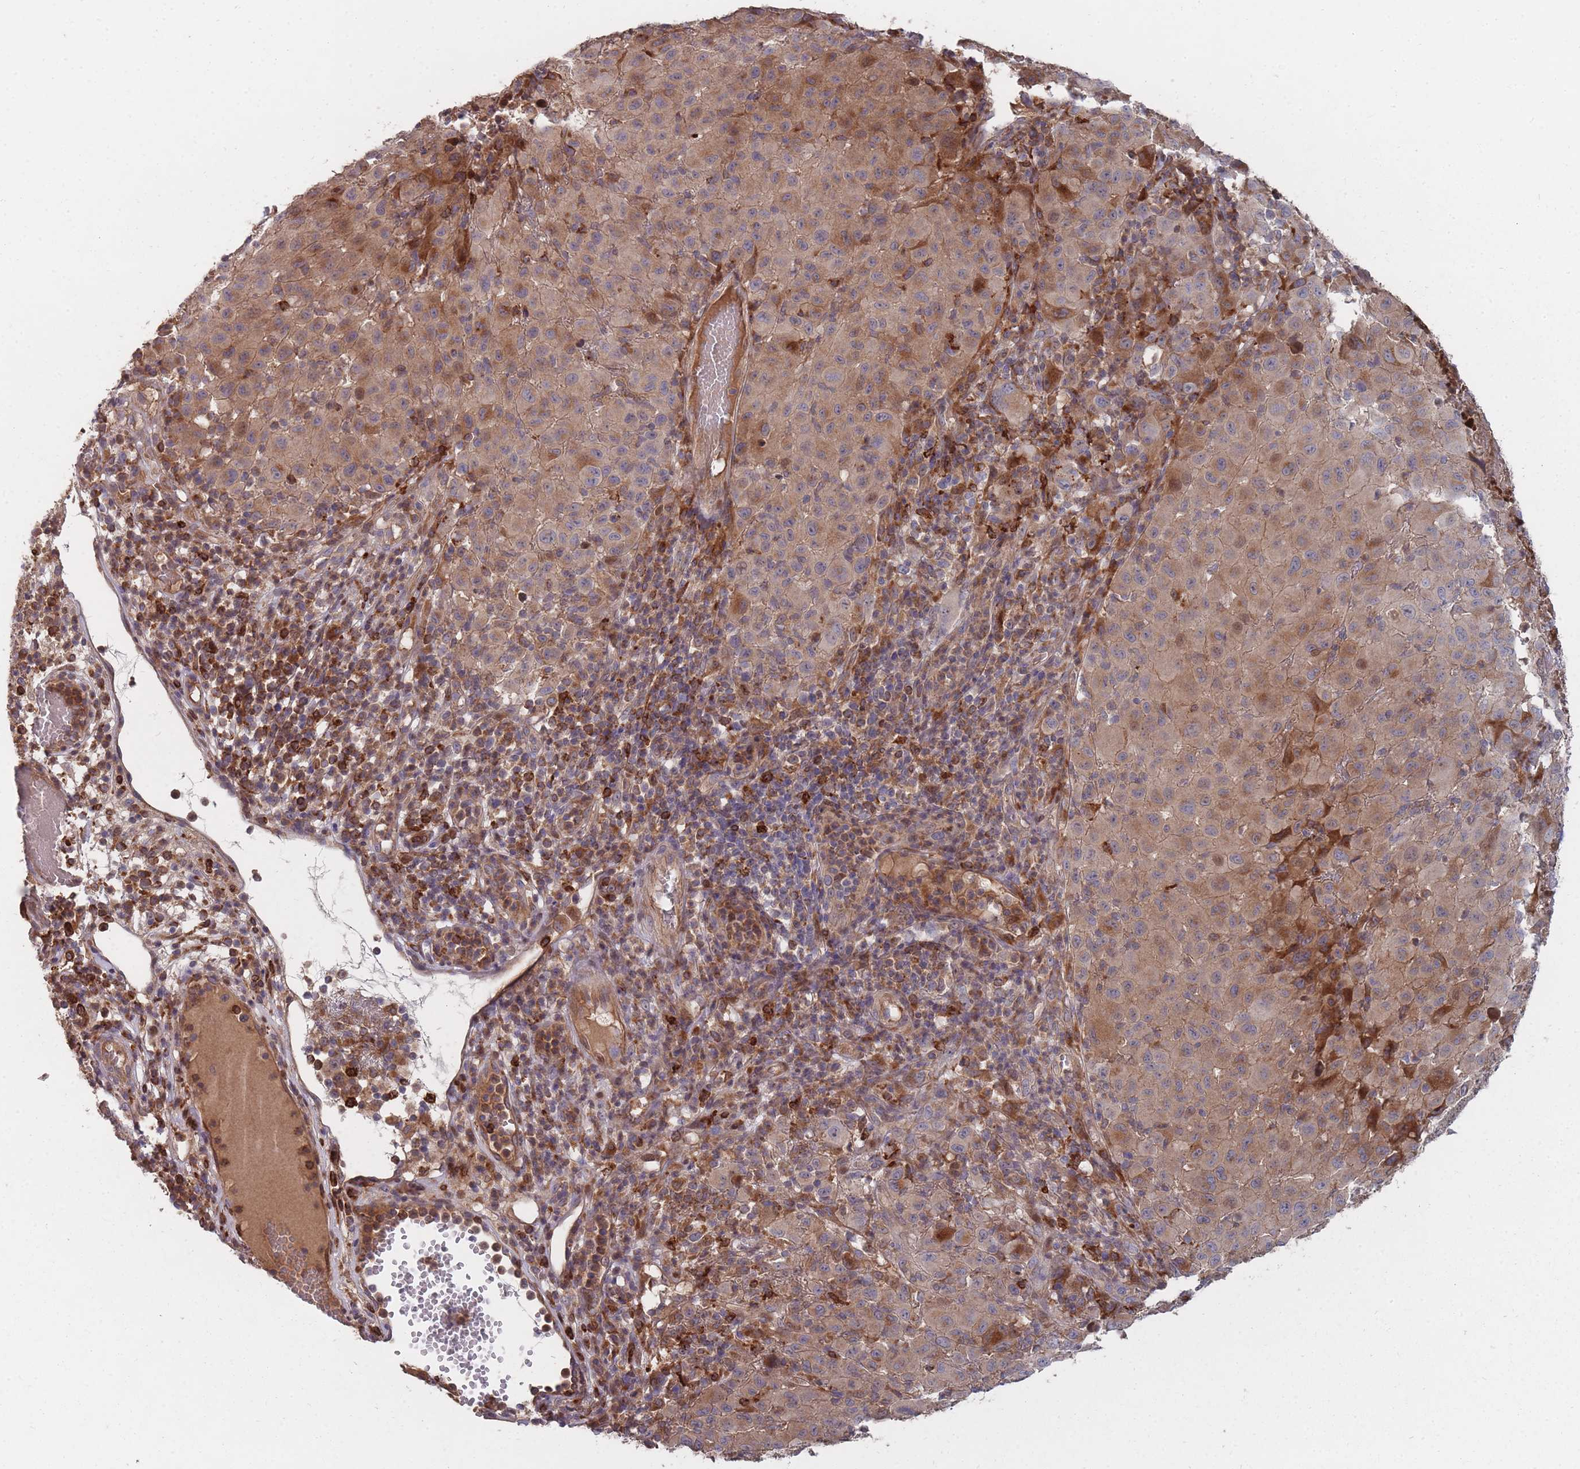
{"staining": {"intensity": "moderate", "quantity": "25%-75%", "location": "cytoplasmic/membranous"}, "tissue": "melanoma", "cell_type": "Tumor cells", "image_type": "cancer", "snomed": [{"axis": "morphology", "description": "Malignant melanoma, NOS"}, {"axis": "topography", "description": "Skin"}], "caption": "This histopathology image demonstrates IHC staining of human melanoma, with medium moderate cytoplasmic/membranous positivity in about 25%-75% of tumor cells.", "gene": "THSD7B", "patient": {"sex": "male", "age": 73}}